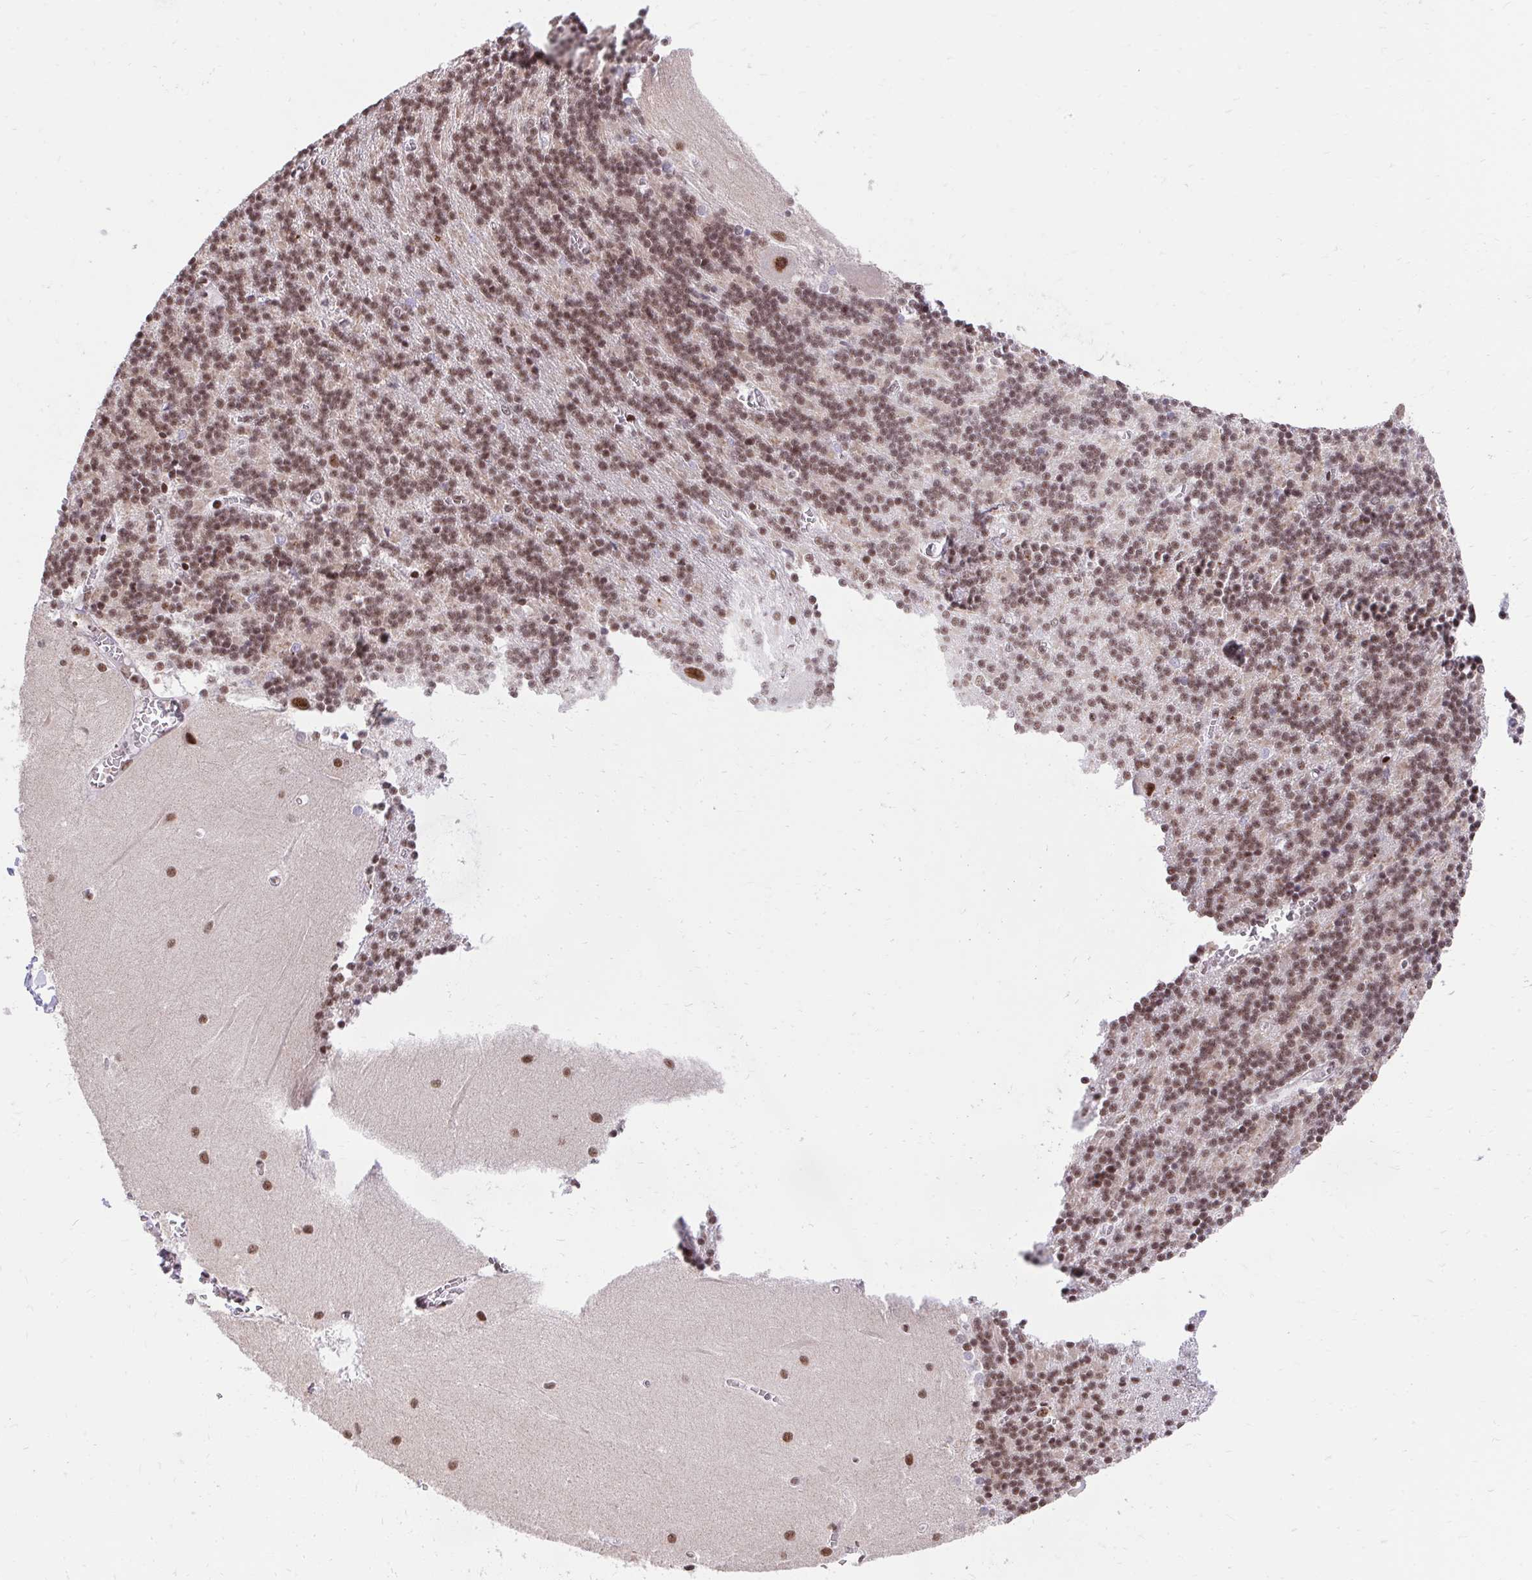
{"staining": {"intensity": "moderate", "quantity": ">75%", "location": "nuclear"}, "tissue": "cerebellum", "cell_type": "Cells in granular layer", "image_type": "normal", "snomed": [{"axis": "morphology", "description": "Normal tissue, NOS"}, {"axis": "topography", "description": "Cerebellum"}], "caption": "A photomicrograph of human cerebellum stained for a protein demonstrates moderate nuclear brown staining in cells in granular layer.", "gene": "SYNE4", "patient": {"sex": "male", "age": 37}}